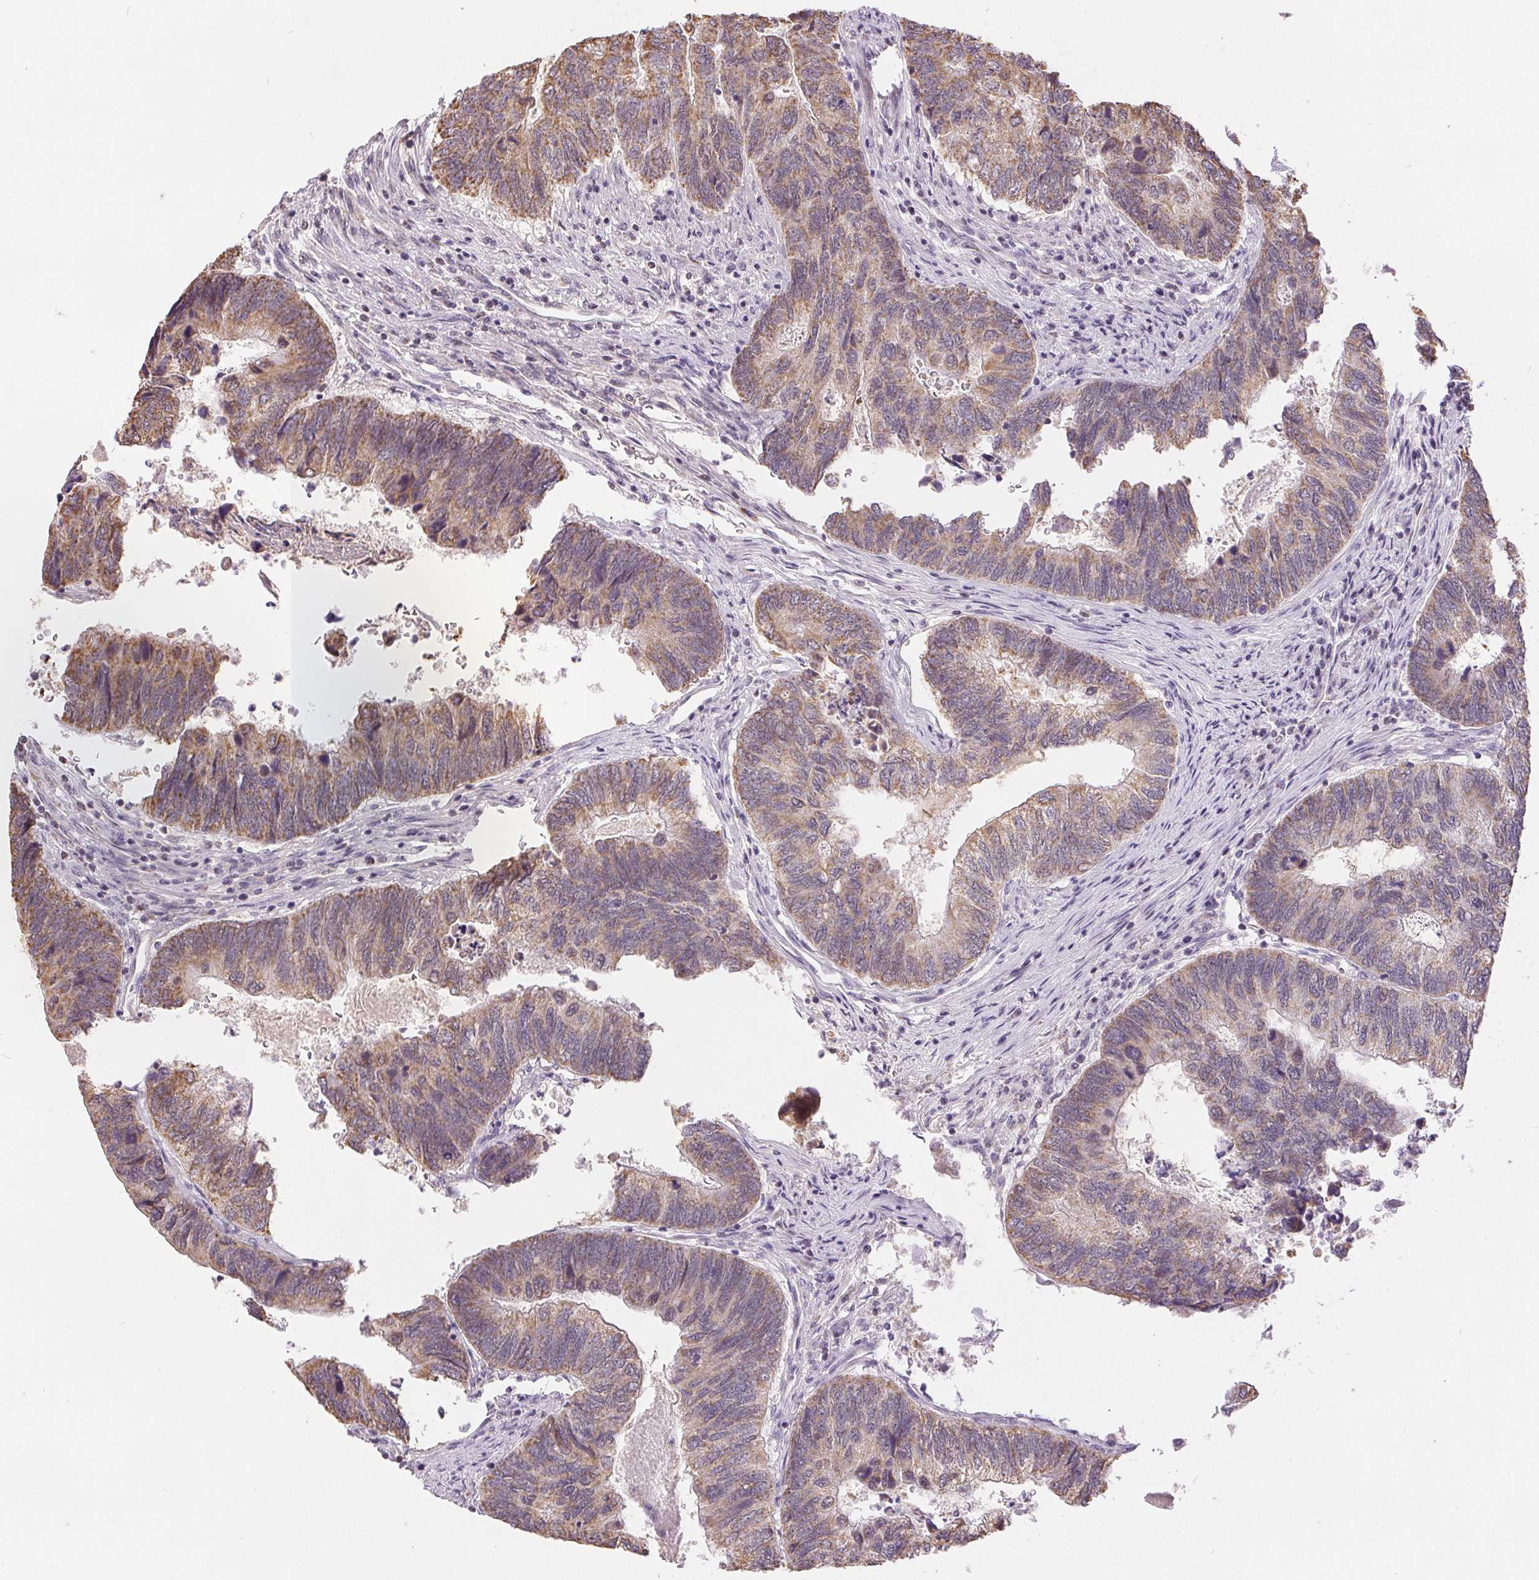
{"staining": {"intensity": "moderate", "quantity": "25%-75%", "location": "cytoplasmic/membranous"}, "tissue": "colorectal cancer", "cell_type": "Tumor cells", "image_type": "cancer", "snomed": [{"axis": "morphology", "description": "Adenocarcinoma, NOS"}, {"axis": "topography", "description": "Colon"}], "caption": "Immunohistochemical staining of human colorectal cancer (adenocarcinoma) displays moderate cytoplasmic/membranous protein positivity in approximately 25%-75% of tumor cells. (DAB (3,3'-diaminobenzidine) = brown stain, brightfield microscopy at high magnification).", "gene": "POU2F2", "patient": {"sex": "female", "age": 67}}